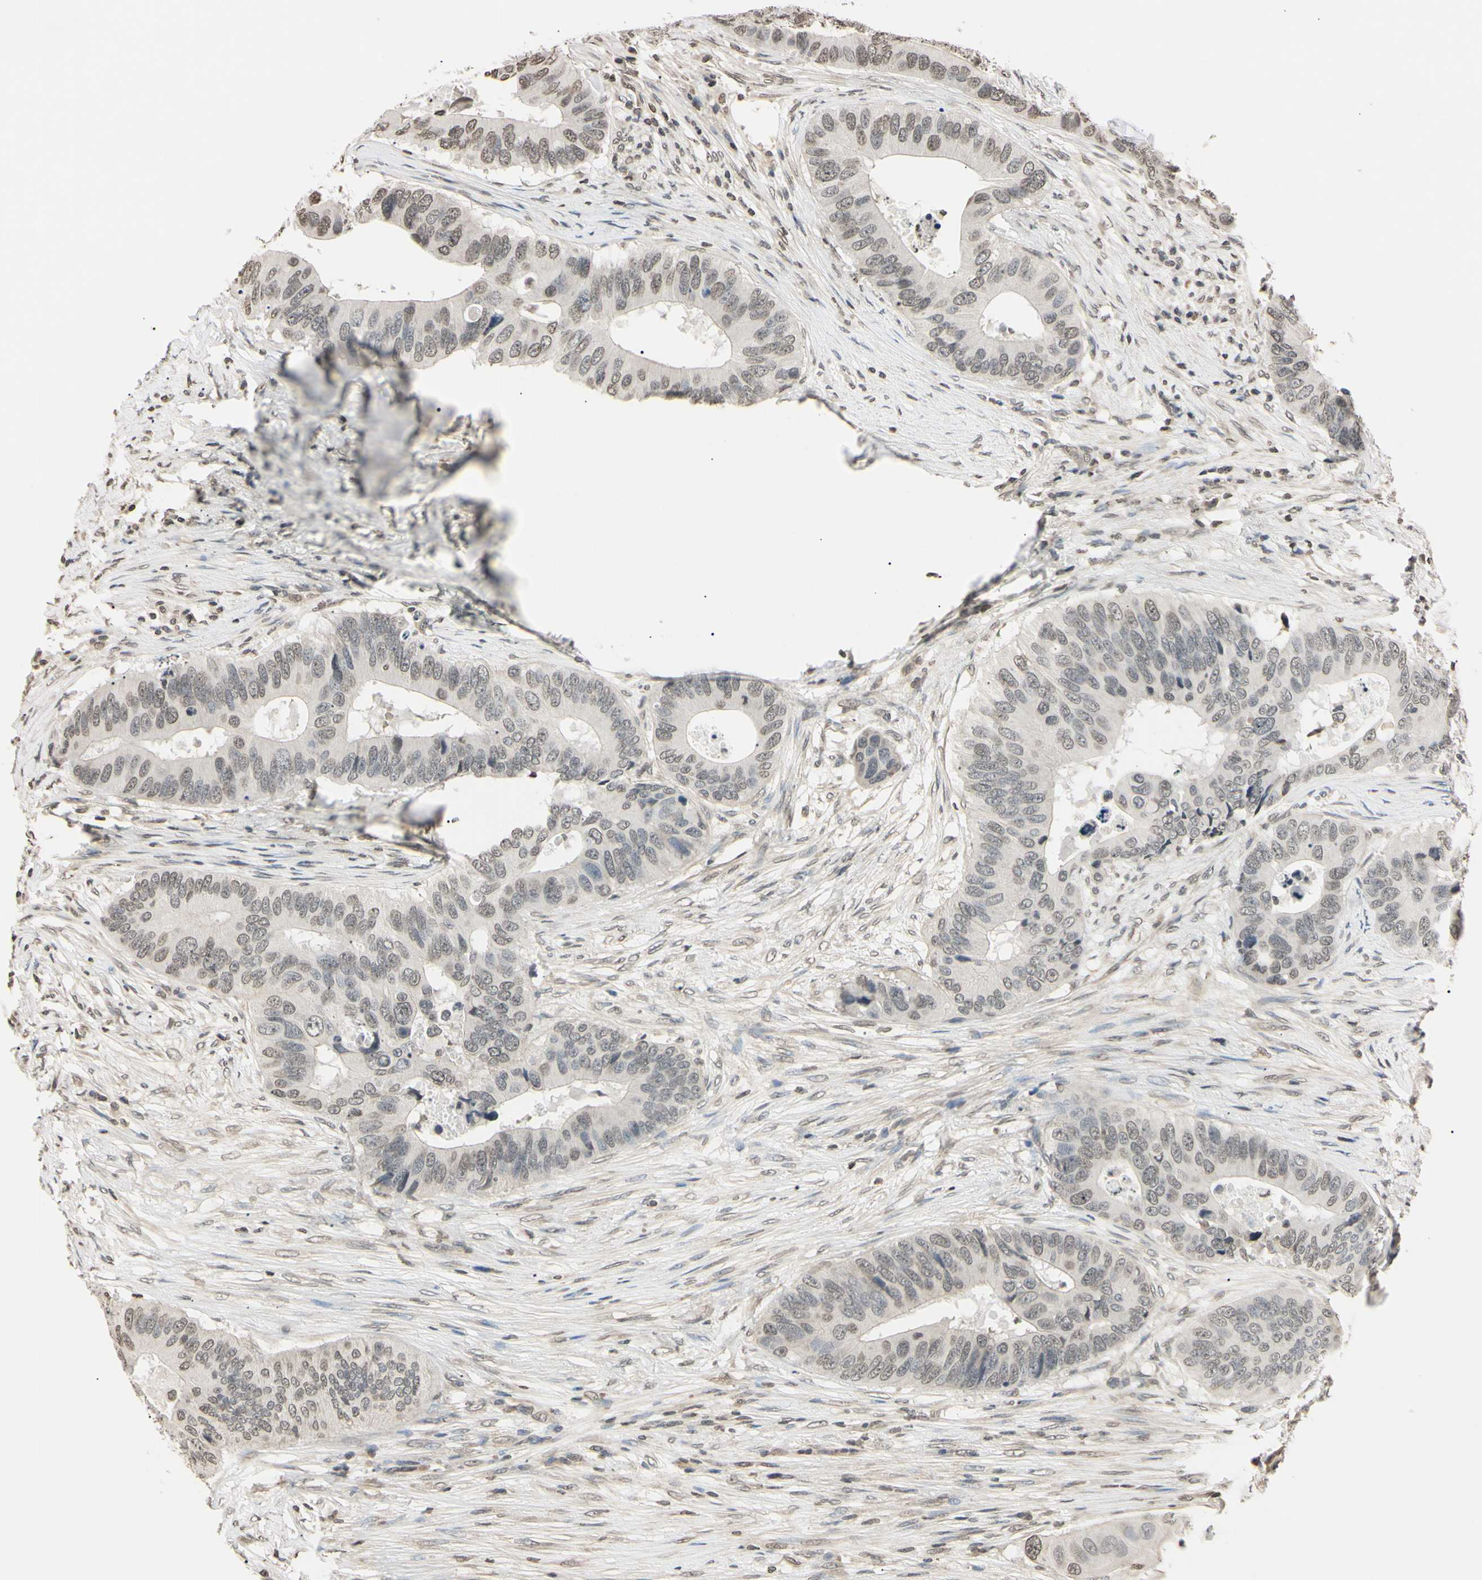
{"staining": {"intensity": "weak", "quantity": "25%-75%", "location": "nuclear"}, "tissue": "colorectal cancer", "cell_type": "Tumor cells", "image_type": "cancer", "snomed": [{"axis": "morphology", "description": "Adenocarcinoma, NOS"}, {"axis": "topography", "description": "Colon"}], "caption": "Immunohistochemical staining of colorectal adenocarcinoma reveals low levels of weak nuclear positivity in about 25%-75% of tumor cells.", "gene": "CDC45", "patient": {"sex": "male", "age": 71}}